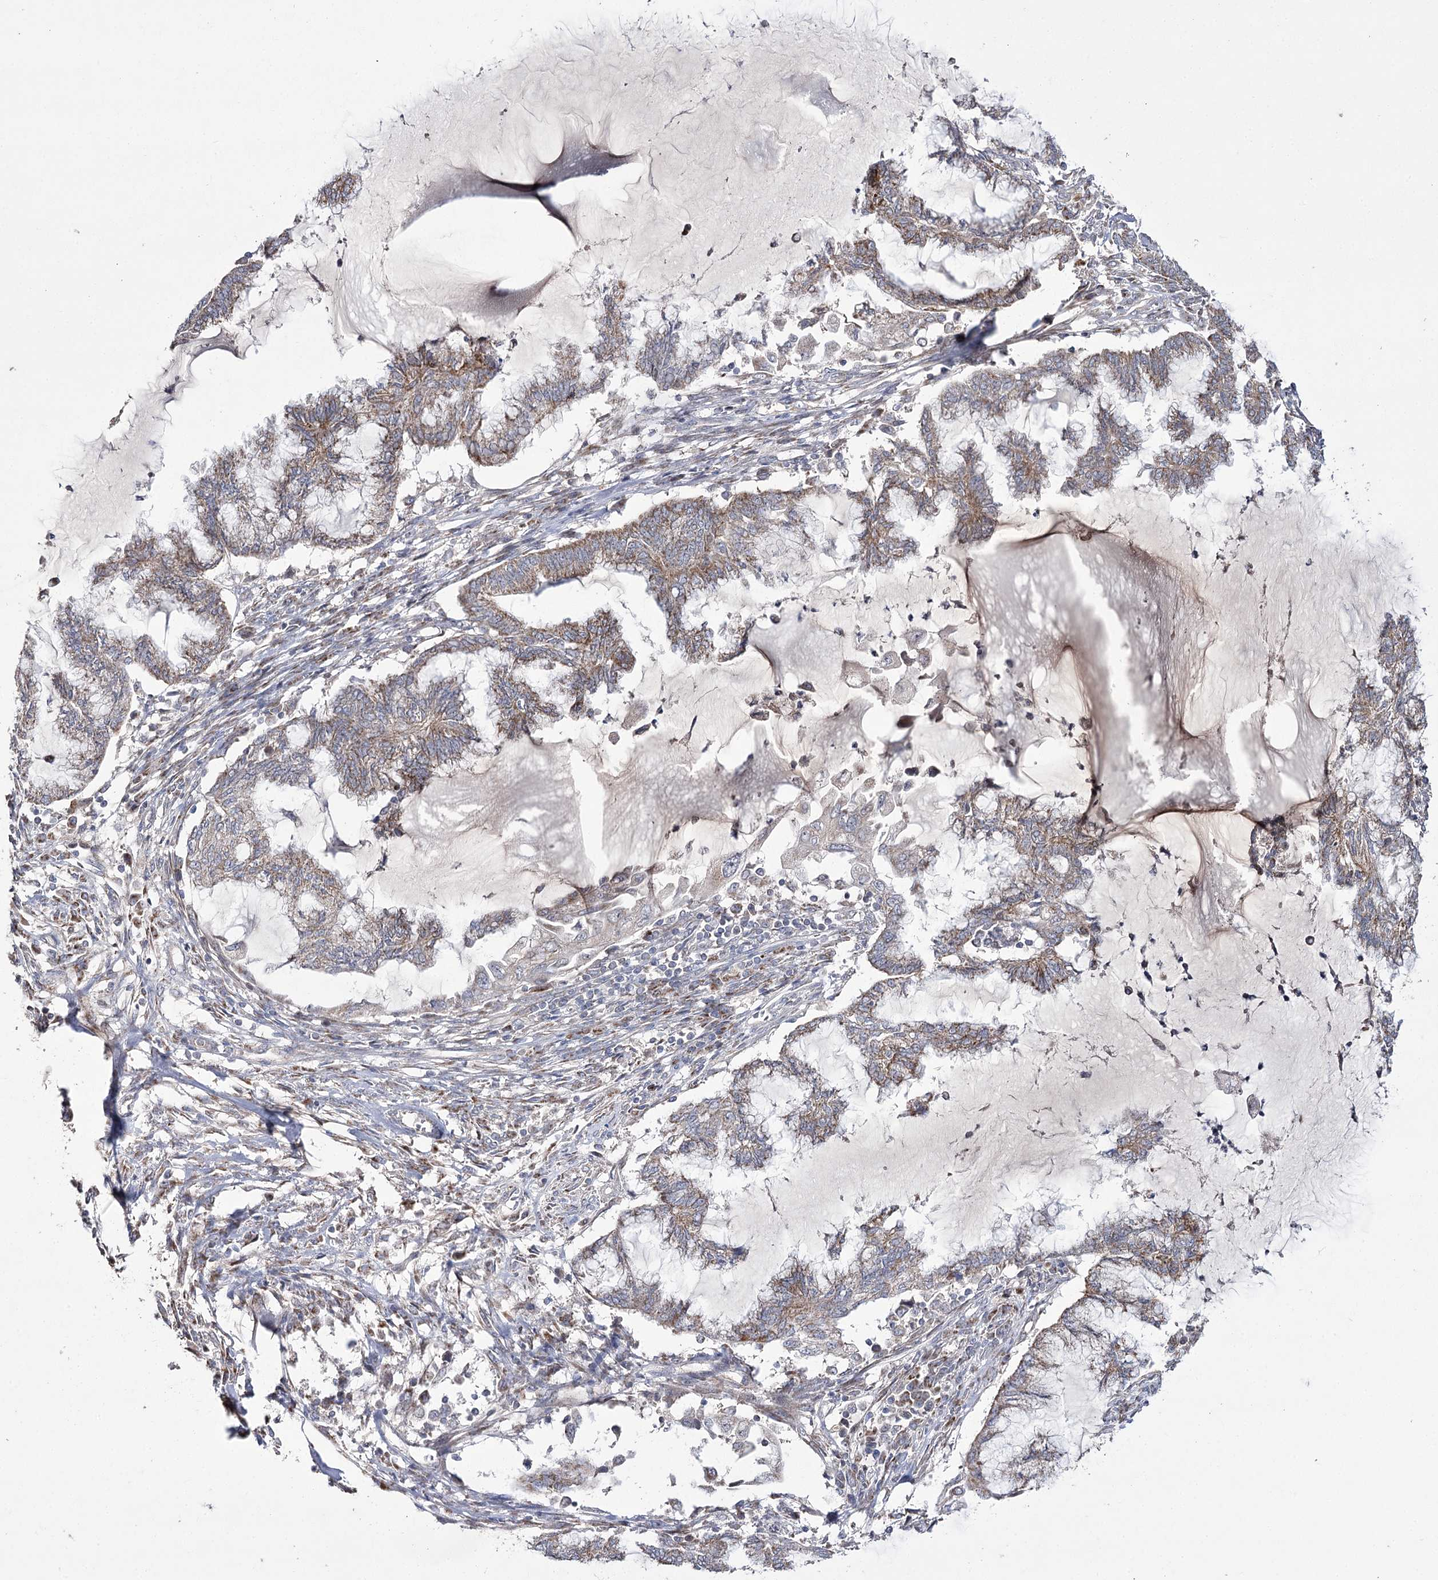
{"staining": {"intensity": "moderate", "quantity": ">75%", "location": "cytoplasmic/membranous"}, "tissue": "endometrial cancer", "cell_type": "Tumor cells", "image_type": "cancer", "snomed": [{"axis": "morphology", "description": "Adenocarcinoma, NOS"}, {"axis": "topography", "description": "Endometrium"}], "caption": "This is an image of IHC staining of endometrial cancer (adenocarcinoma), which shows moderate positivity in the cytoplasmic/membranous of tumor cells.", "gene": "NADK2", "patient": {"sex": "female", "age": 86}}